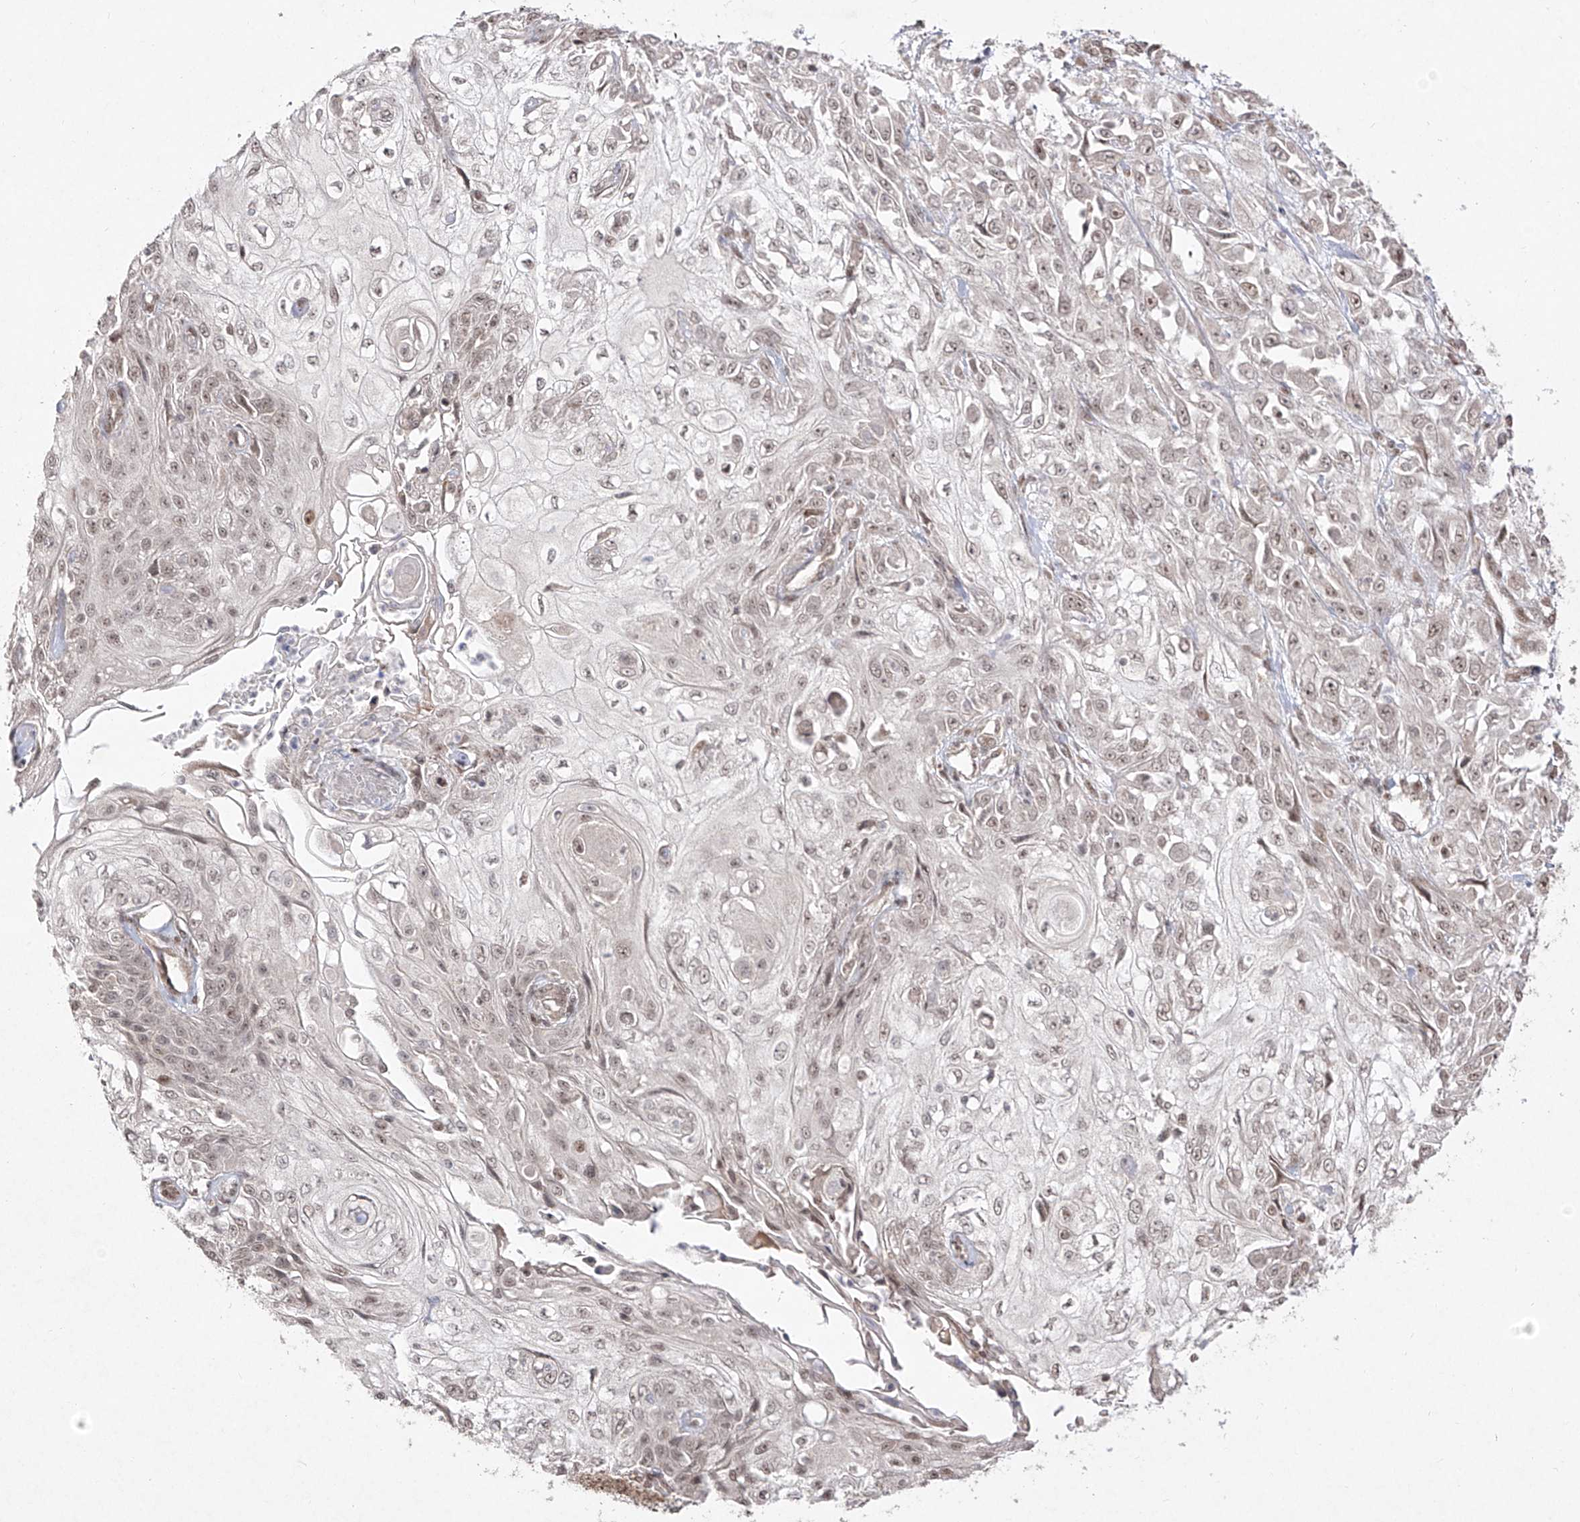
{"staining": {"intensity": "weak", "quantity": "25%-75%", "location": "nuclear"}, "tissue": "skin cancer", "cell_type": "Tumor cells", "image_type": "cancer", "snomed": [{"axis": "morphology", "description": "Squamous cell carcinoma, NOS"}, {"axis": "morphology", "description": "Squamous cell carcinoma, metastatic, NOS"}, {"axis": "topography", "description": "Skin"}, {"axis": "topography", "description": "Lymph node"}], "caption": "Immunohistochemistry of skin cancer shows low levels of weak nuclear expression in approximately 25%-75% of tumor cells. (DAB IHC, brown staining for protein, blue staining for nuclei).", "gene": "SNRNP27", "patient": {"sex": "male", "age": 75}}